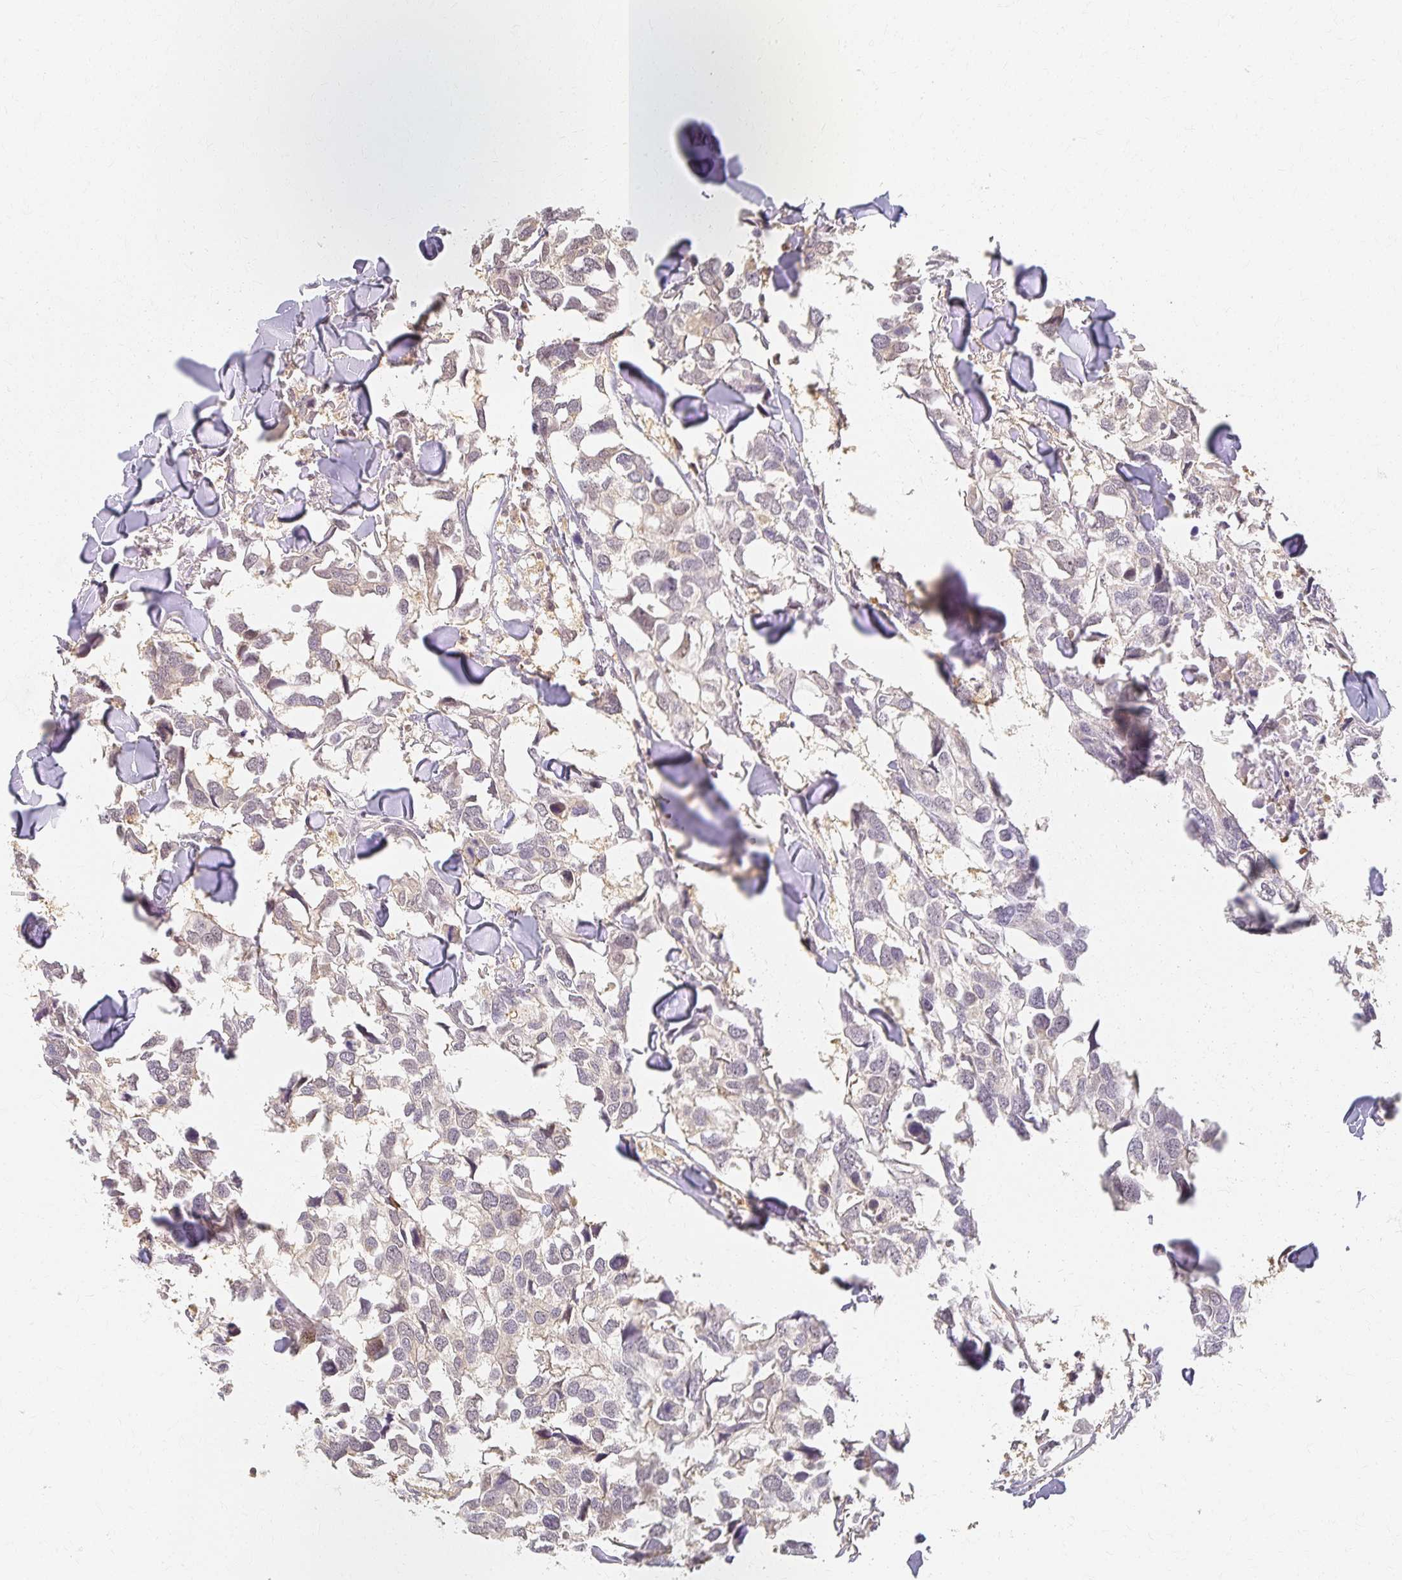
{"staining": {"intensity": "weak", "quantity": "<25%", "location": "cytoplasmic/membranous"}, "tissue": "breast cancer", "cell_type": "Tumor cells", "image_type": "cancer", "snomed": [{"axis": "morphology", "description": "Duct carcinoma"}, {"axis": "topography", "description": "Breast"}], "caption": "Immunohistochemistry (IHC) photomicrograph of neoplastic tissue: breast invasive ductal carcinoma stained with DAB exhibits no significant protein staining in tumor cells.", "gene": "AZGP1", "patient": {"sex": "female", "age": 83}}